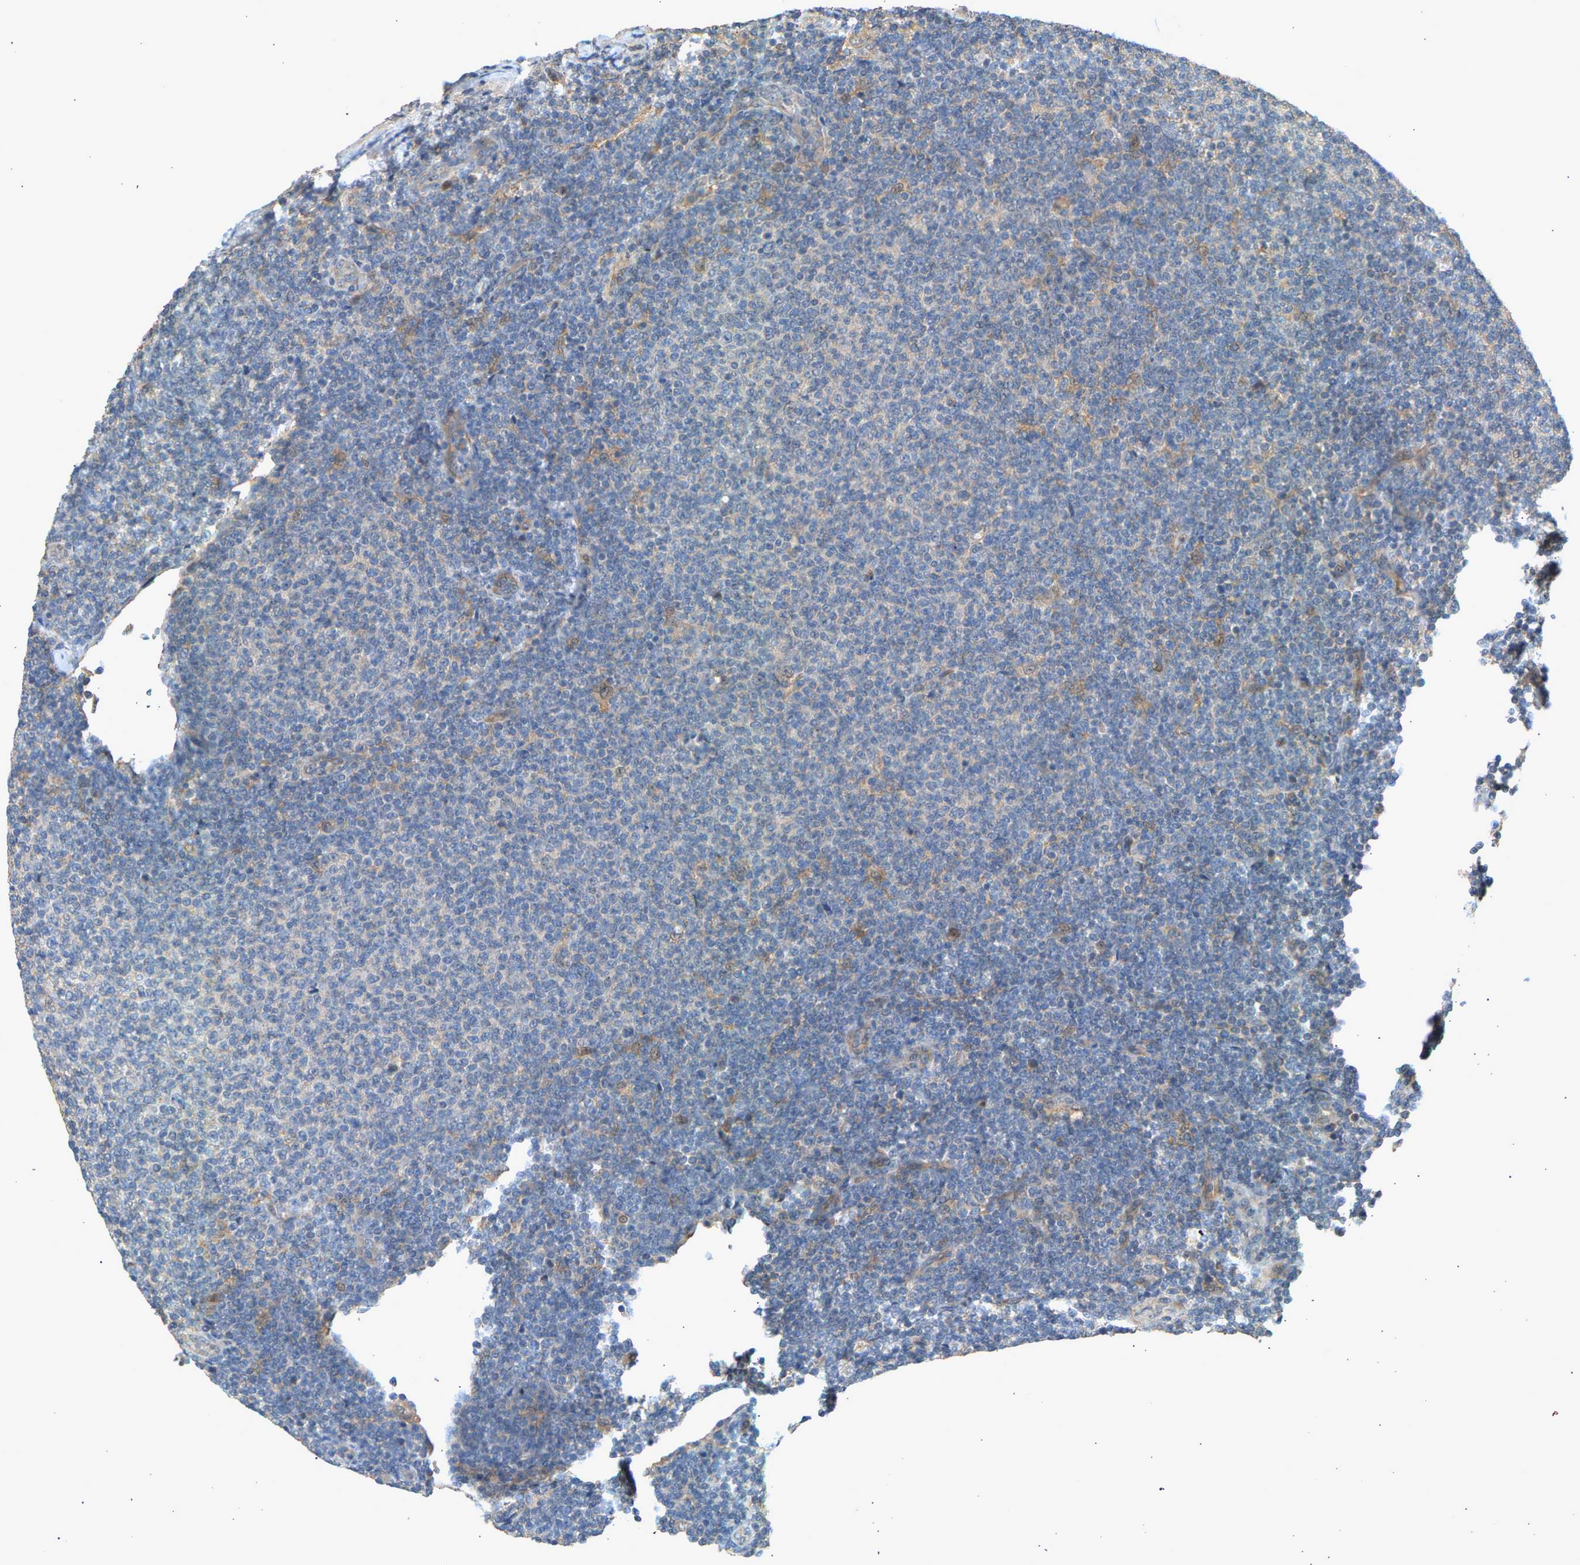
{"staining": {"intensity": "negative", "quantity": "none", "location": "none"}, "tissue": "lymphoma", "cell_type": "Tumor cells", "image_type": "cancer", "snomed": [{"axis": "morphology", "description": "Malignant lymphoma, non-Hodgkin's type, Low grade"}, {"axis": "topography", "description": "Lymph node"}], "caption": "Histopathology image shows no significant protein staining in tumor cells of low-grade malignant lymphoma, non-Hodgkin's type. The staining was performed using DAB to visualize the protein expression in brown, while the nuclei were stained in blue with hematoxylin (Magnification: 20x).", "gene": "RGL1", "patient": {"sex": "male", "age": 66}}